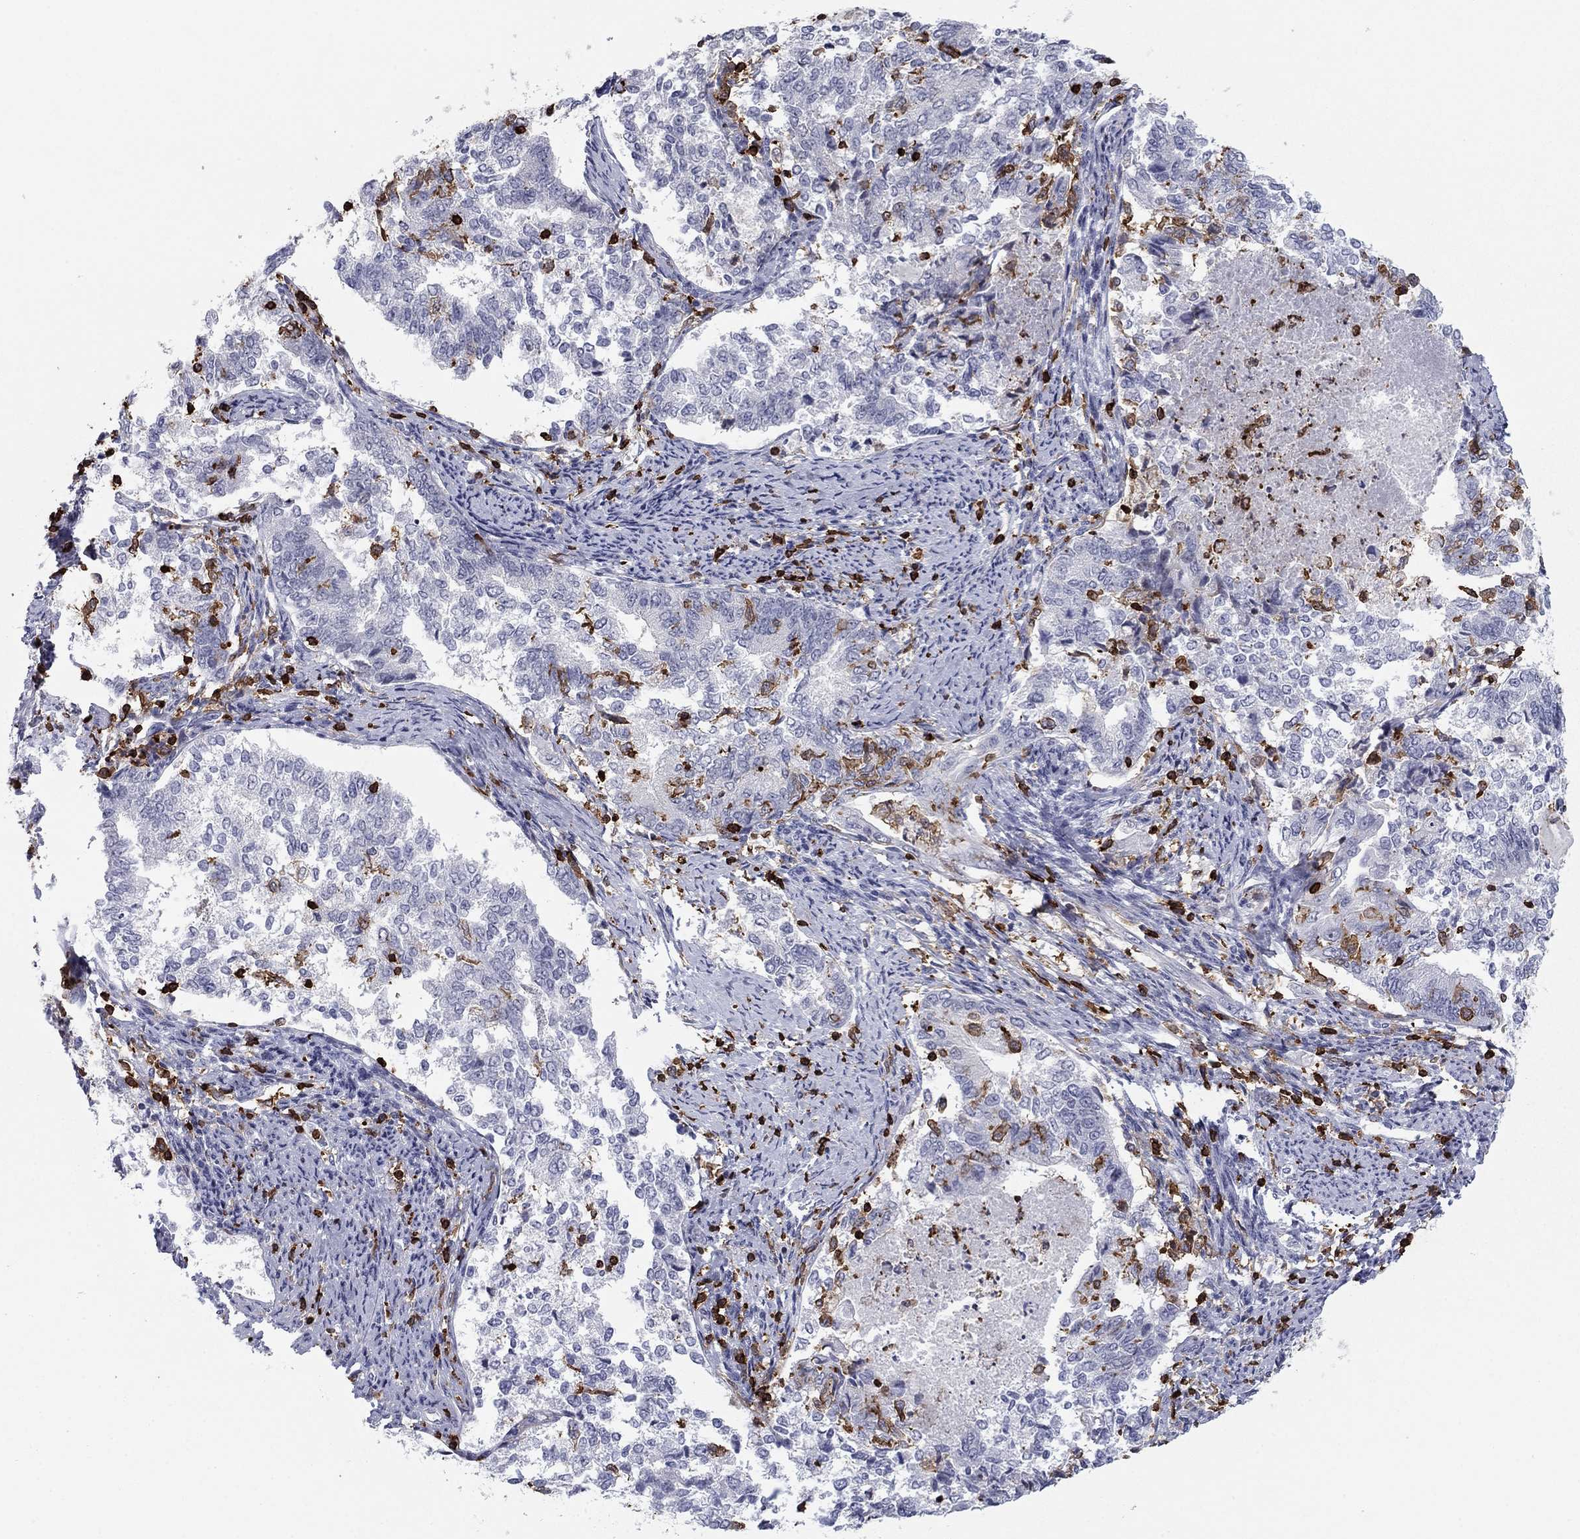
{"staining": {"intensity": "negative", "quantity": "none", "location": "none"}, "tissue": "endometrial cancer", "cell_type": "Tumor cells", "image_type": "cancer", "snomed": [{"axis": "morphology", "description": "Adenocarcinoma, NOS"}, {"axis": "topography", "description": "Endometrium"}], "caption": "Tumor cells are negative for protein expression in human adenocarcinoma (endometrial).", "gene": "ARHGAP27", "patient": {"sex": "female", "age": 65}}